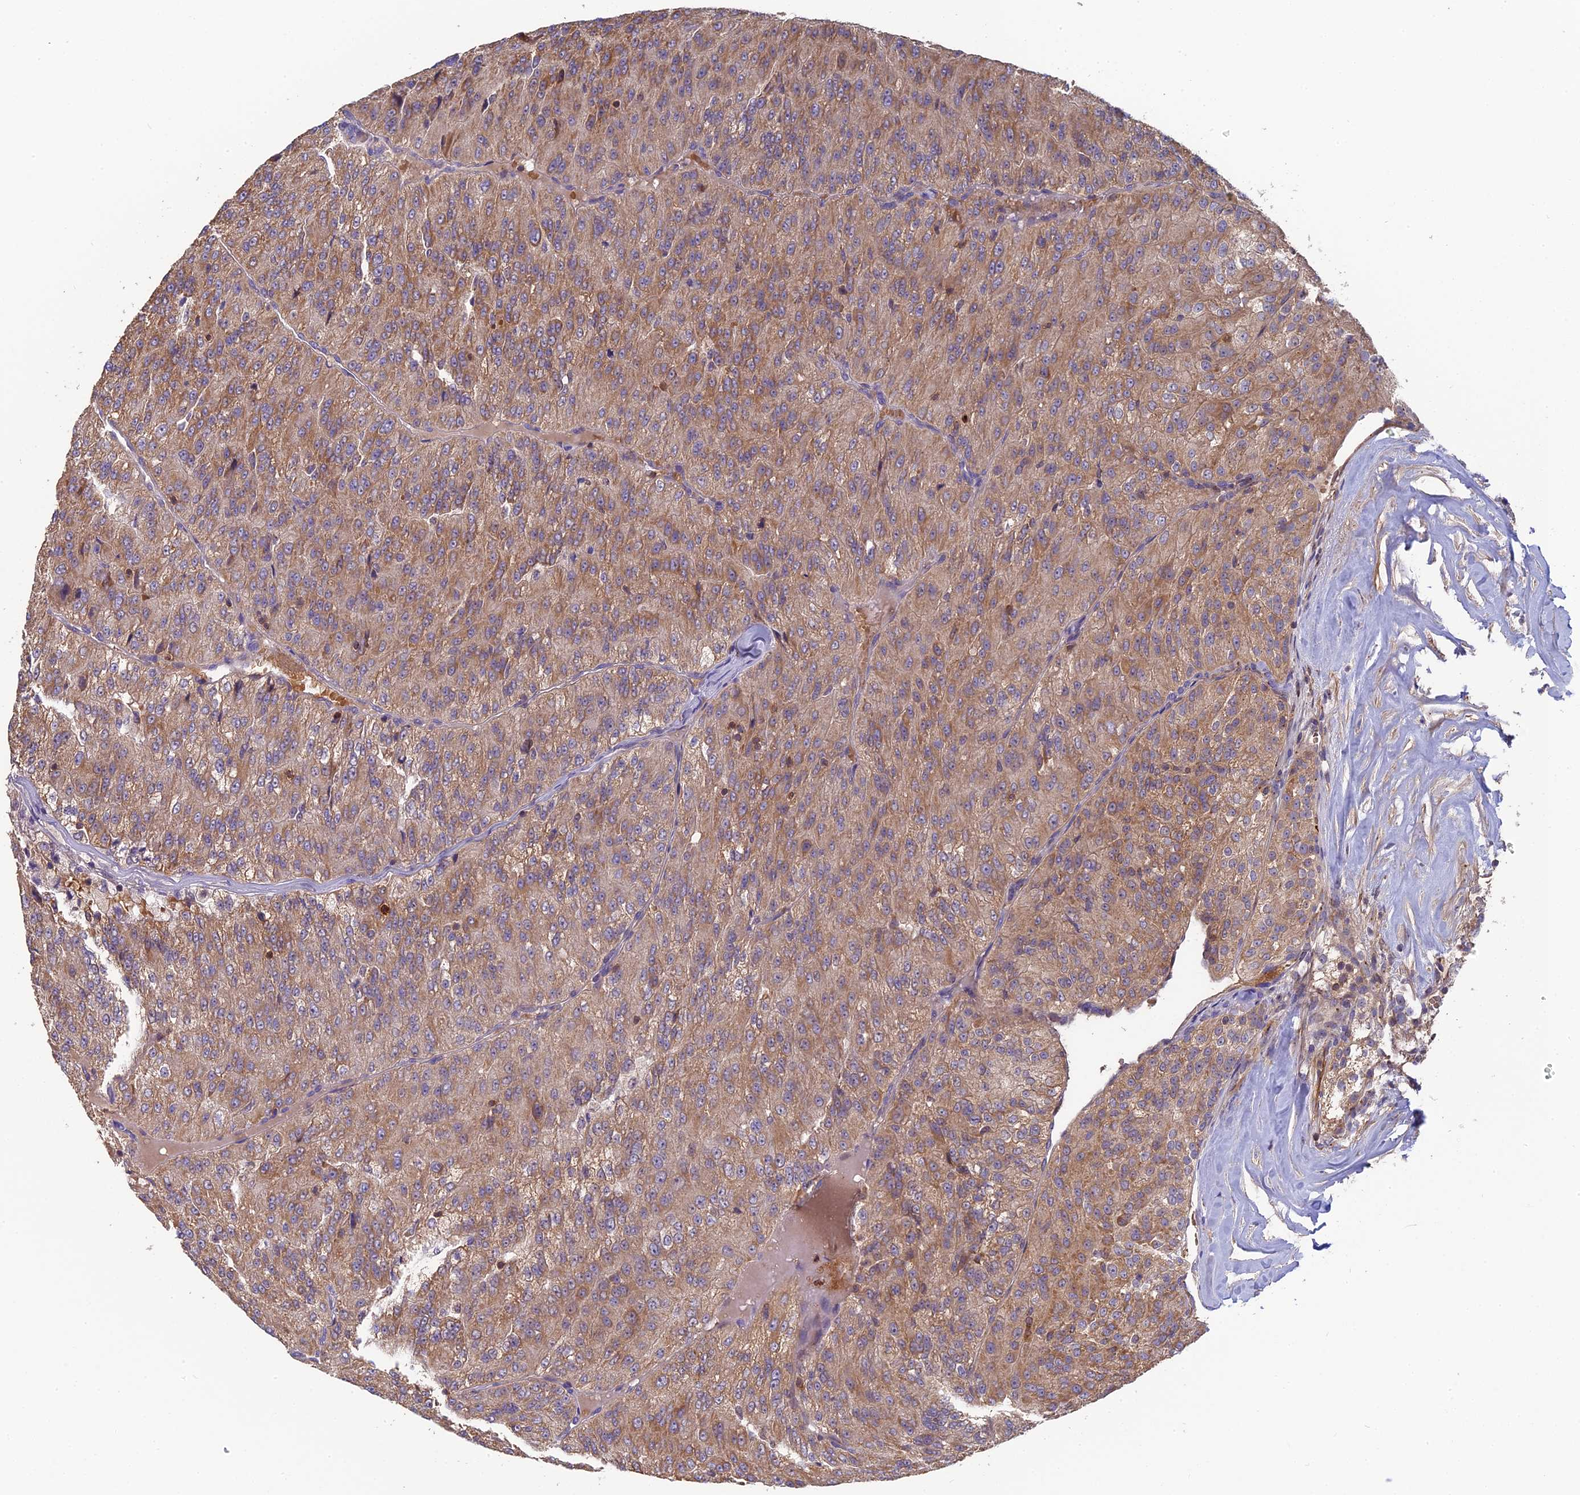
{"staining": {"intensity": "moderate", "quantity": ">75%", "location": "cytoplasmic/membranous"}, "tissue": "renal cancer", "cell_type": "Tumor cells", "image_type": "cancer", "snomed": [{"axis": "morphology", "description": "Adenocarcinoma, NOS"}, {"axis": "topography", "description": "Kidney"}], "caption": "A medium amount of moderate cytoplasmic/membranous positivity is seen in approximately >75% of tumor cells in renal cancer tissue.", "gene": "RPIA", "patient": {"sex": "female", "age": 63}}